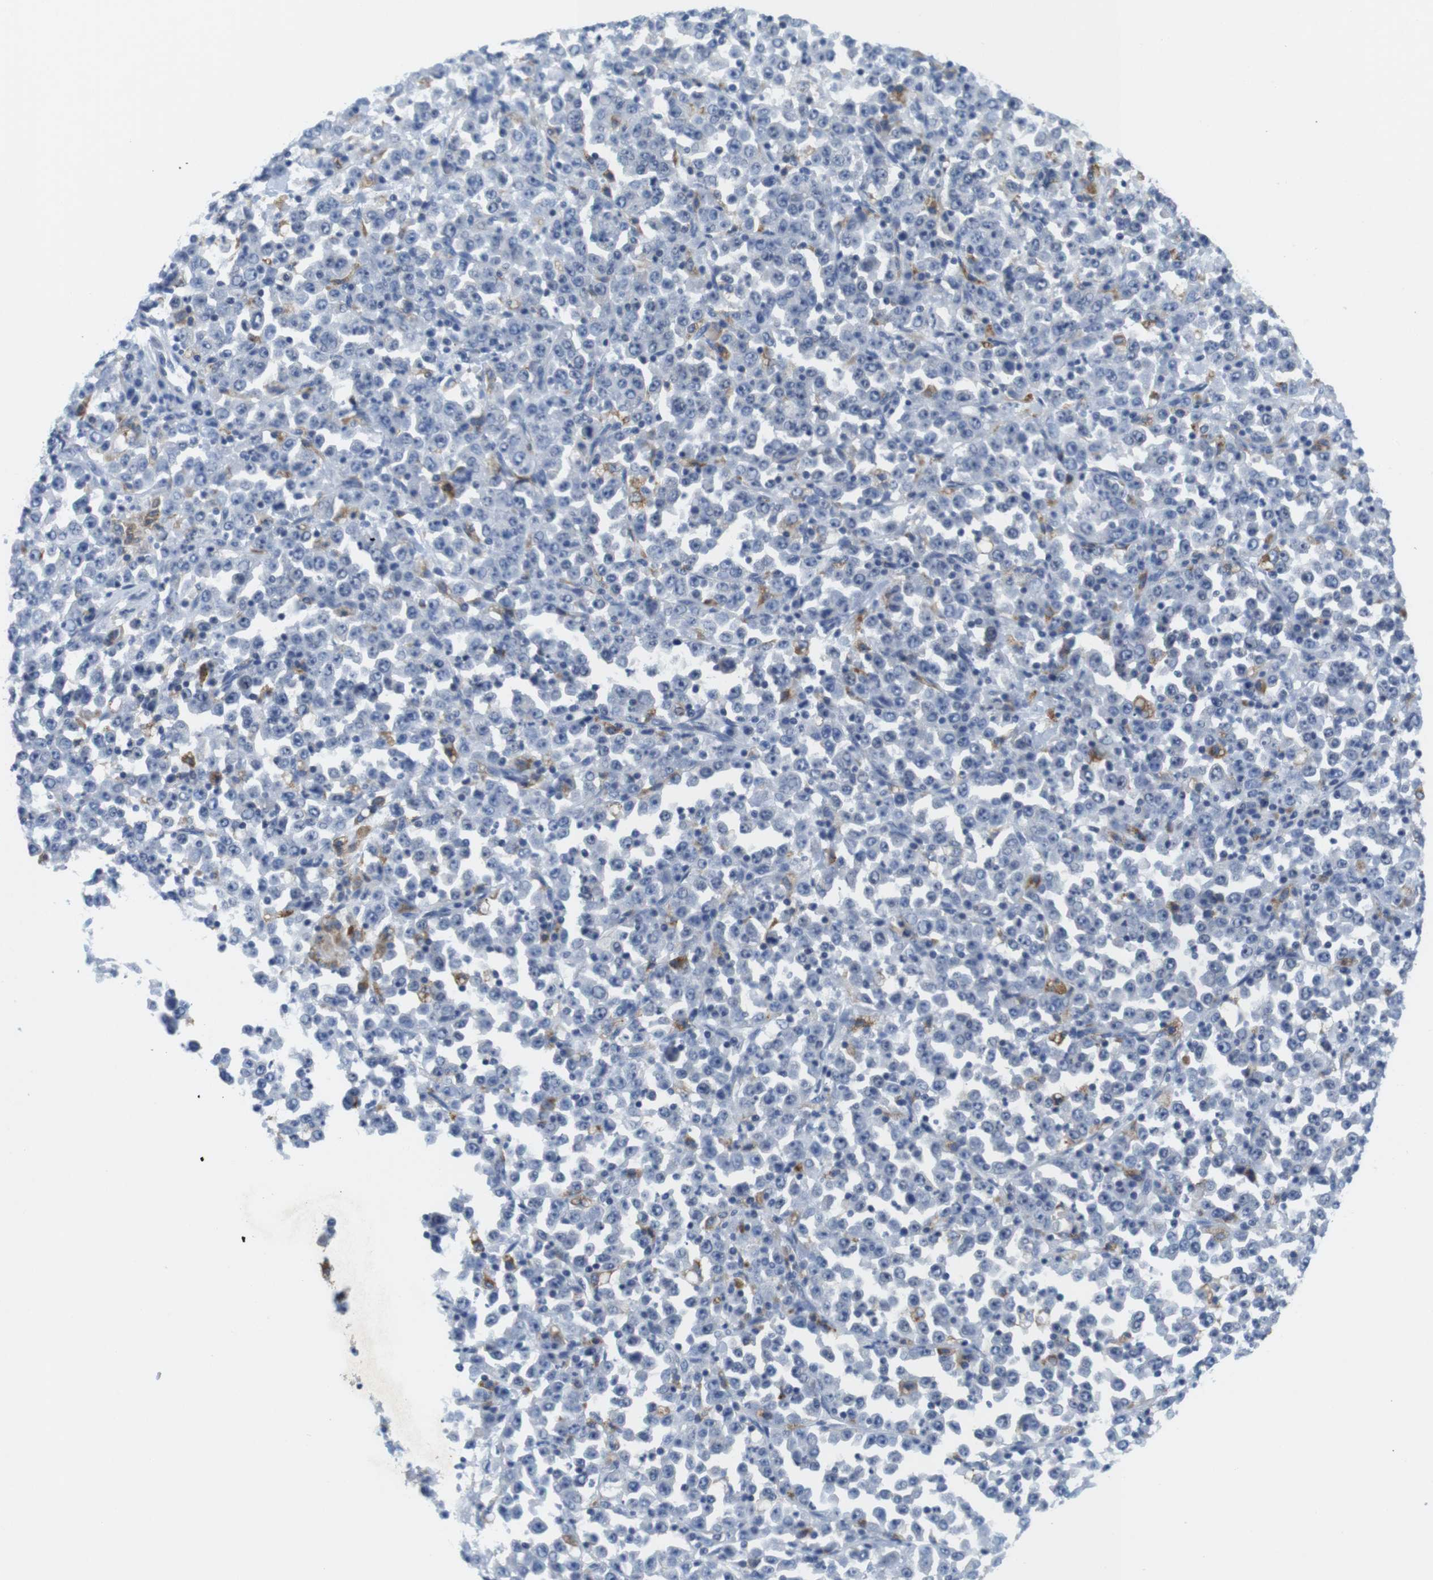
{"staining": {"intensity": "negative", "quantity": "none", "location": "none"}, "tissue": "stomach cancer", "cell_type": "Tumor cells", "image_type": "cancer", "snomed": [{"axis": "morphology", "description": "Normal tissue, NOS"}, {"axis": "morphology", "description": "Adenocarcinoma, NOS"}, {"axis": "topography", "description": "Stomach, upper"}, {"axis": "topography", "description": "Stomach"}], "caption": "Photomicrograph shows no protein staining in tumor cells of stomach adenocarcinoma tissue.", "gene": "CNGA2", "patient": {"sex": "male", "age": 59}}